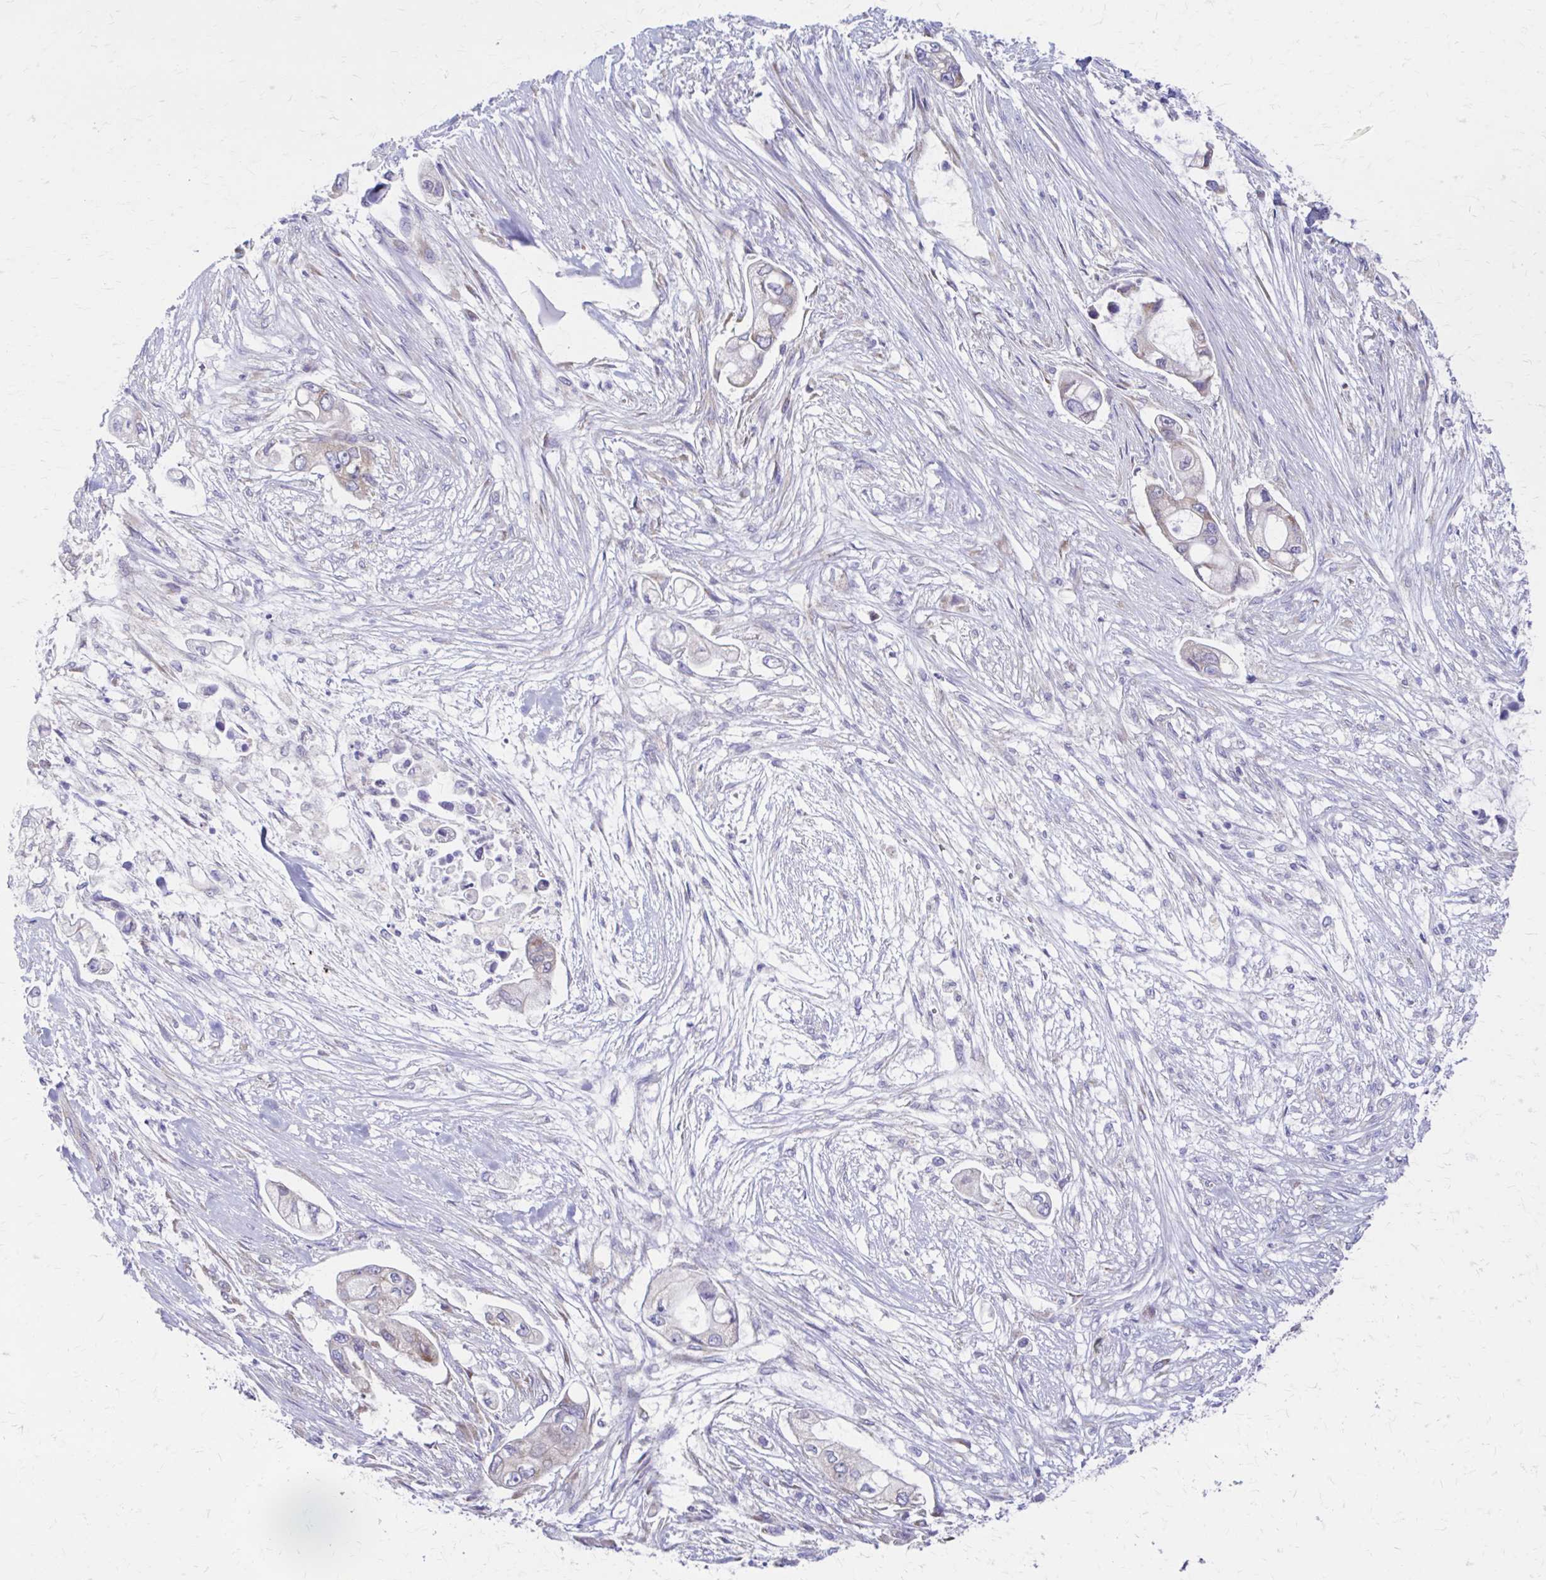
{"staining": {"intensity": "negative", "quantity": "none", "location": "none"}, "tissue": "pancreatic cancer", "cell_type": "Tumor cells", "image_type": "cancer", "snomed": [{"axis": "morphology", "description": "Adenocarcinoma, NOS"}, {"axis": "topography", "description": "Pancreas"}], "caption": "Immunohistochemistry histopathology image of neoplastic tissue: human adenocarcinoma (pancreatic) stained with DAB shows no significant protein staining in tumor cells.", "gene": "RPL27A", "patient": {"sex": "female", "age": 69}}